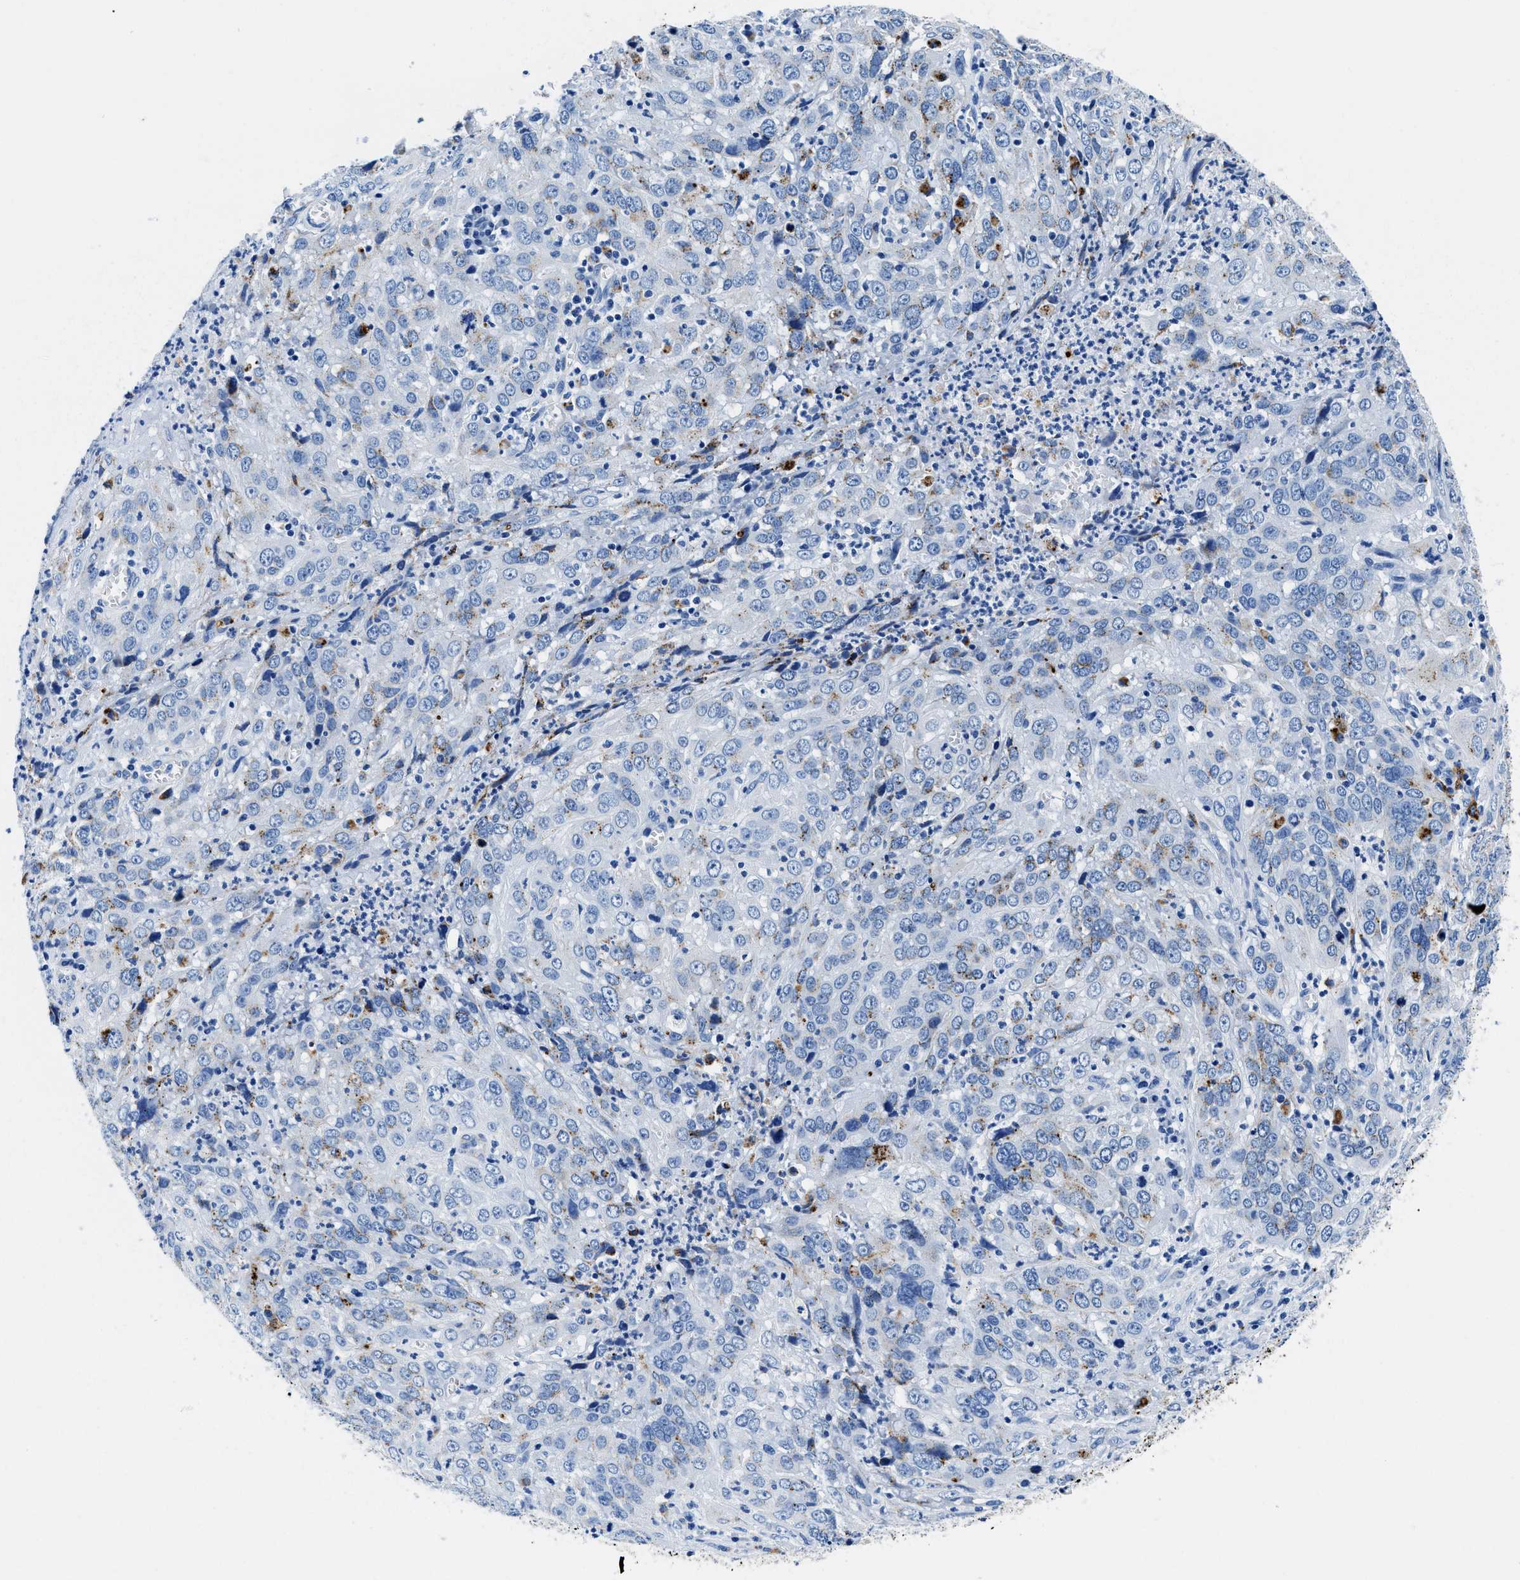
{"staining": {"intensity": "moderate", "quantity": "<25%", "location": "cytoplasmic/membranous"}, "tissue": "cervical cancer", "cell_type": "Tumor cells", "image_type": "cancer", "snomed": [{"axis": "morphology", "description": "Squamous cell carcinoma, NOS"}, {"axis": "topography", "description": "Cervix"}], "caption": "Moderate cytoplasmic/membranous positivity for a protein is present in approximately <25% of tumor cells of cervical cancer using immunohistochemistry (IHC).", "gene": "OR14K1", "patient": {"sex": "female", "age": 32}}